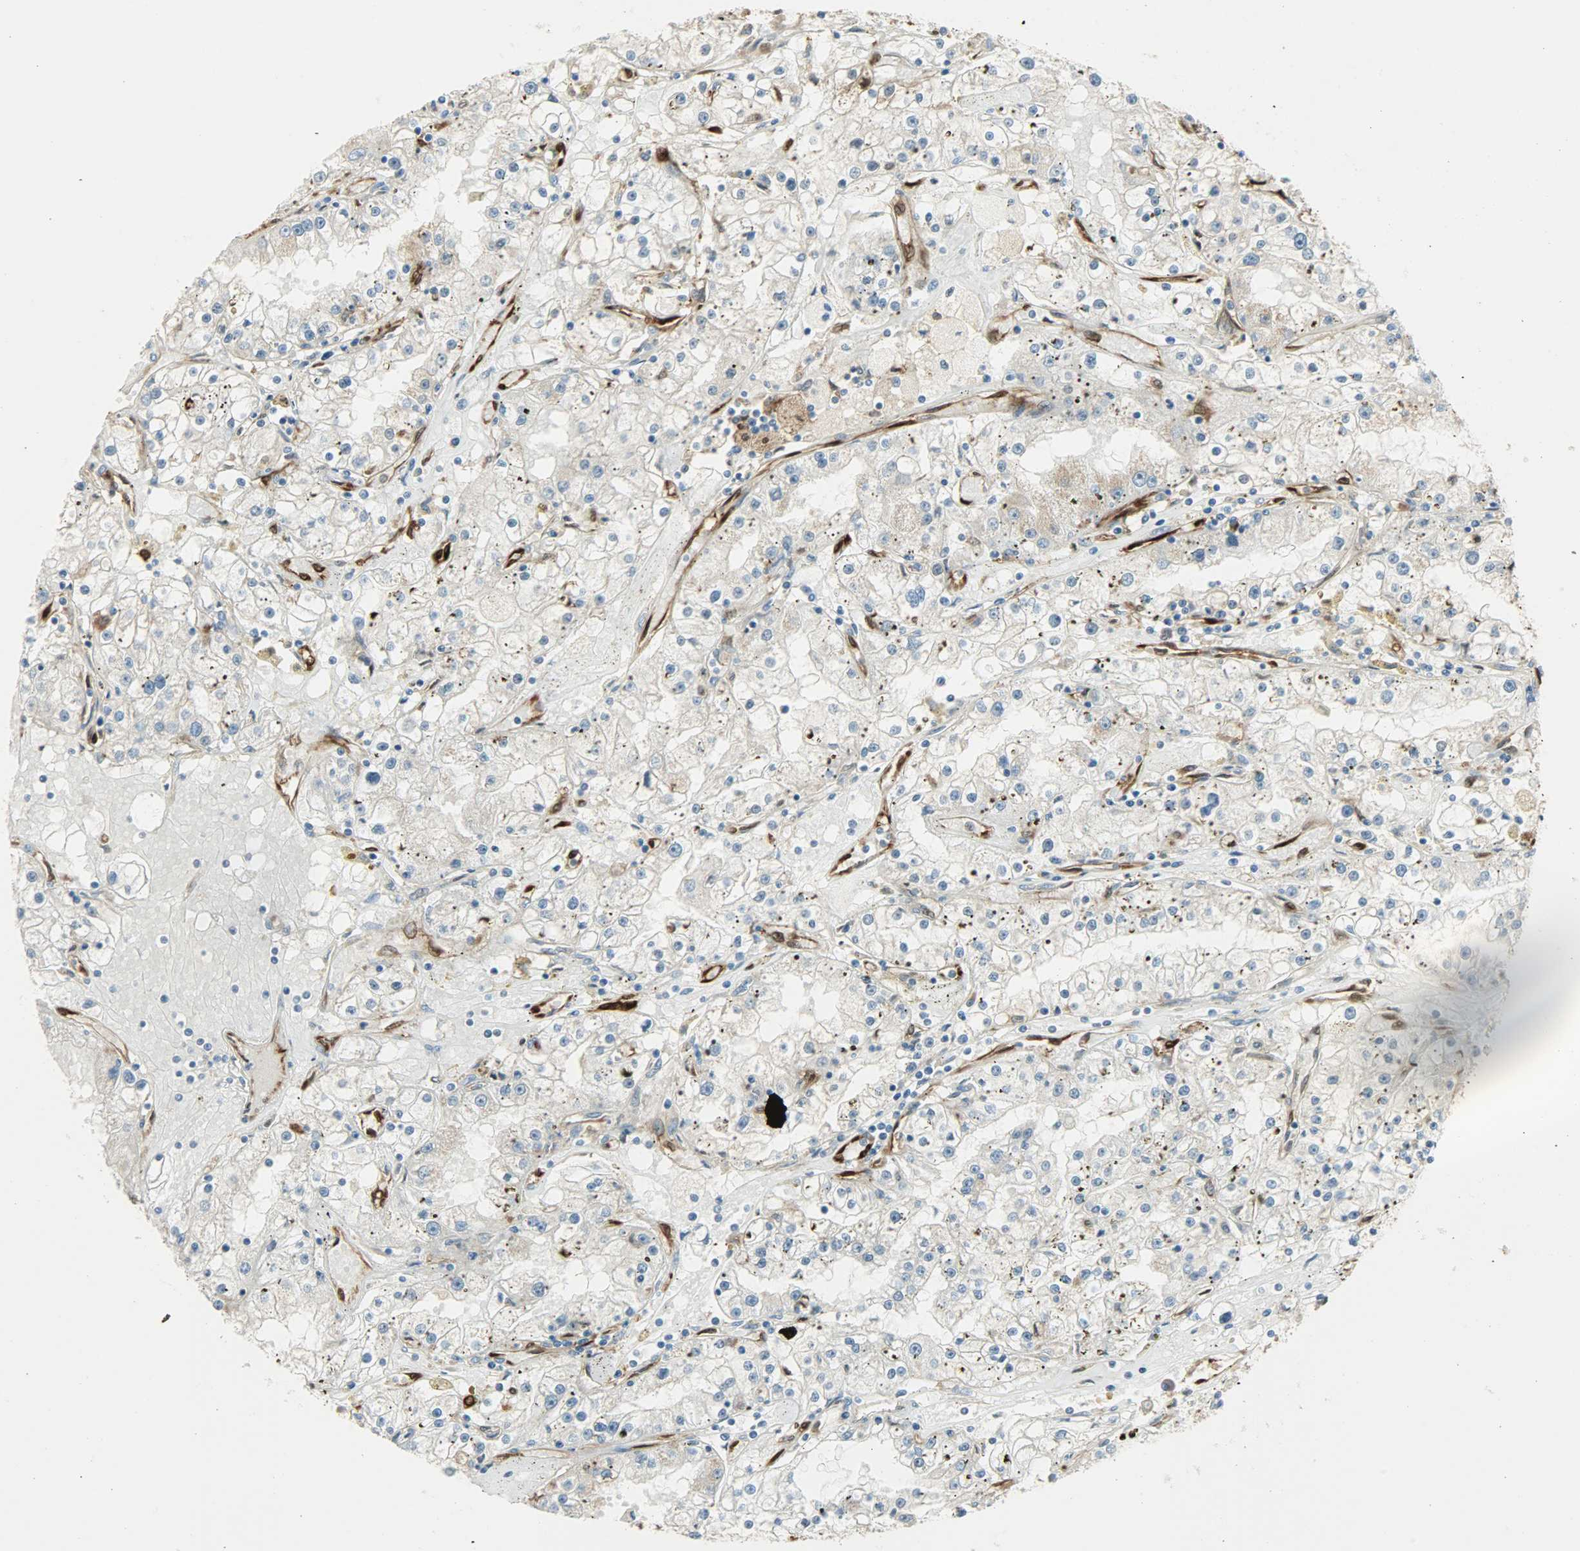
{"staining": {"intensity": "moderate", "quantity": "<25%", "location": "cytoplasmic/membranous"}, "tissue": "renal cancer", "cell_type": "Tumor cells", "image_type": "cancer", "snomed": [{"axis": "morphology", "description": "Adenocarcinoma, NOS"}, {"axis": "topography", "description": "Kidney"}], "caption": "Moderate cytoplasmic/membranous staining for a protein is seen in about <25% of tumor cells of renal adenocarcinoma using immunohistochemistry.", "gene": "WARS1", "patient": {"sex": "male", "age": 56}}